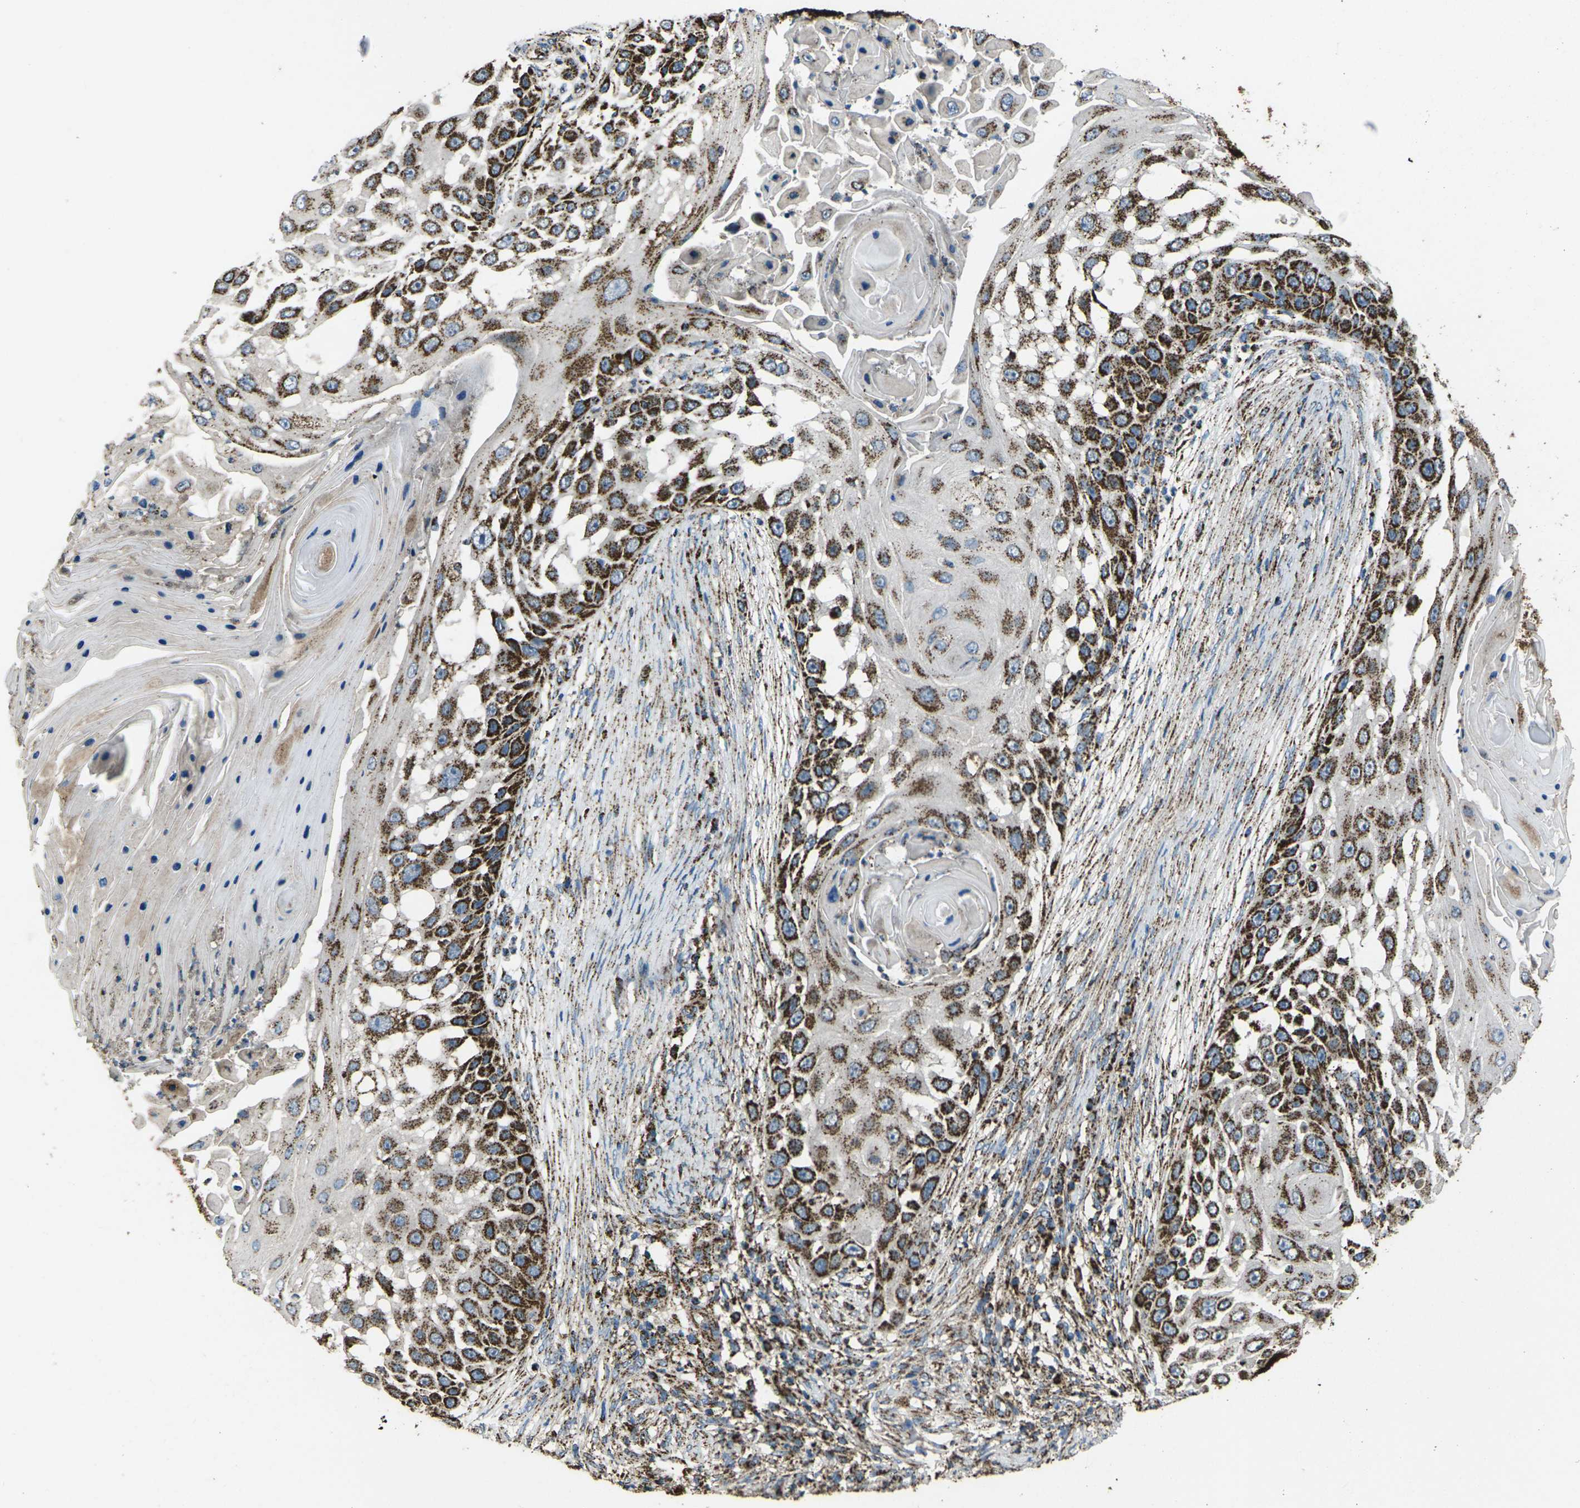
{"staining": {"intensity": "strong", "quantity": ">75%", "location": "cytoplasmic/membranous"}, "tissue": "skin cancer", "cell_type": "Tumor cells", "image_type": "cancer", "snomed": [{"axis": "morphology", "description": "Squamous cell carcinoma, NOS"}, {"axis": "topography", "description": "Skin"}], "caption": "Skin cancer (squamous cell carcinoma) stained with DAB (3,3'-diaminobenzidine) IHC exhibits high levels of strong cytoplasmic/membranous positivity in about >75% of tumor cells.", "gene": "KLHL5", "patient": {"sex": "female", "age": 44}}